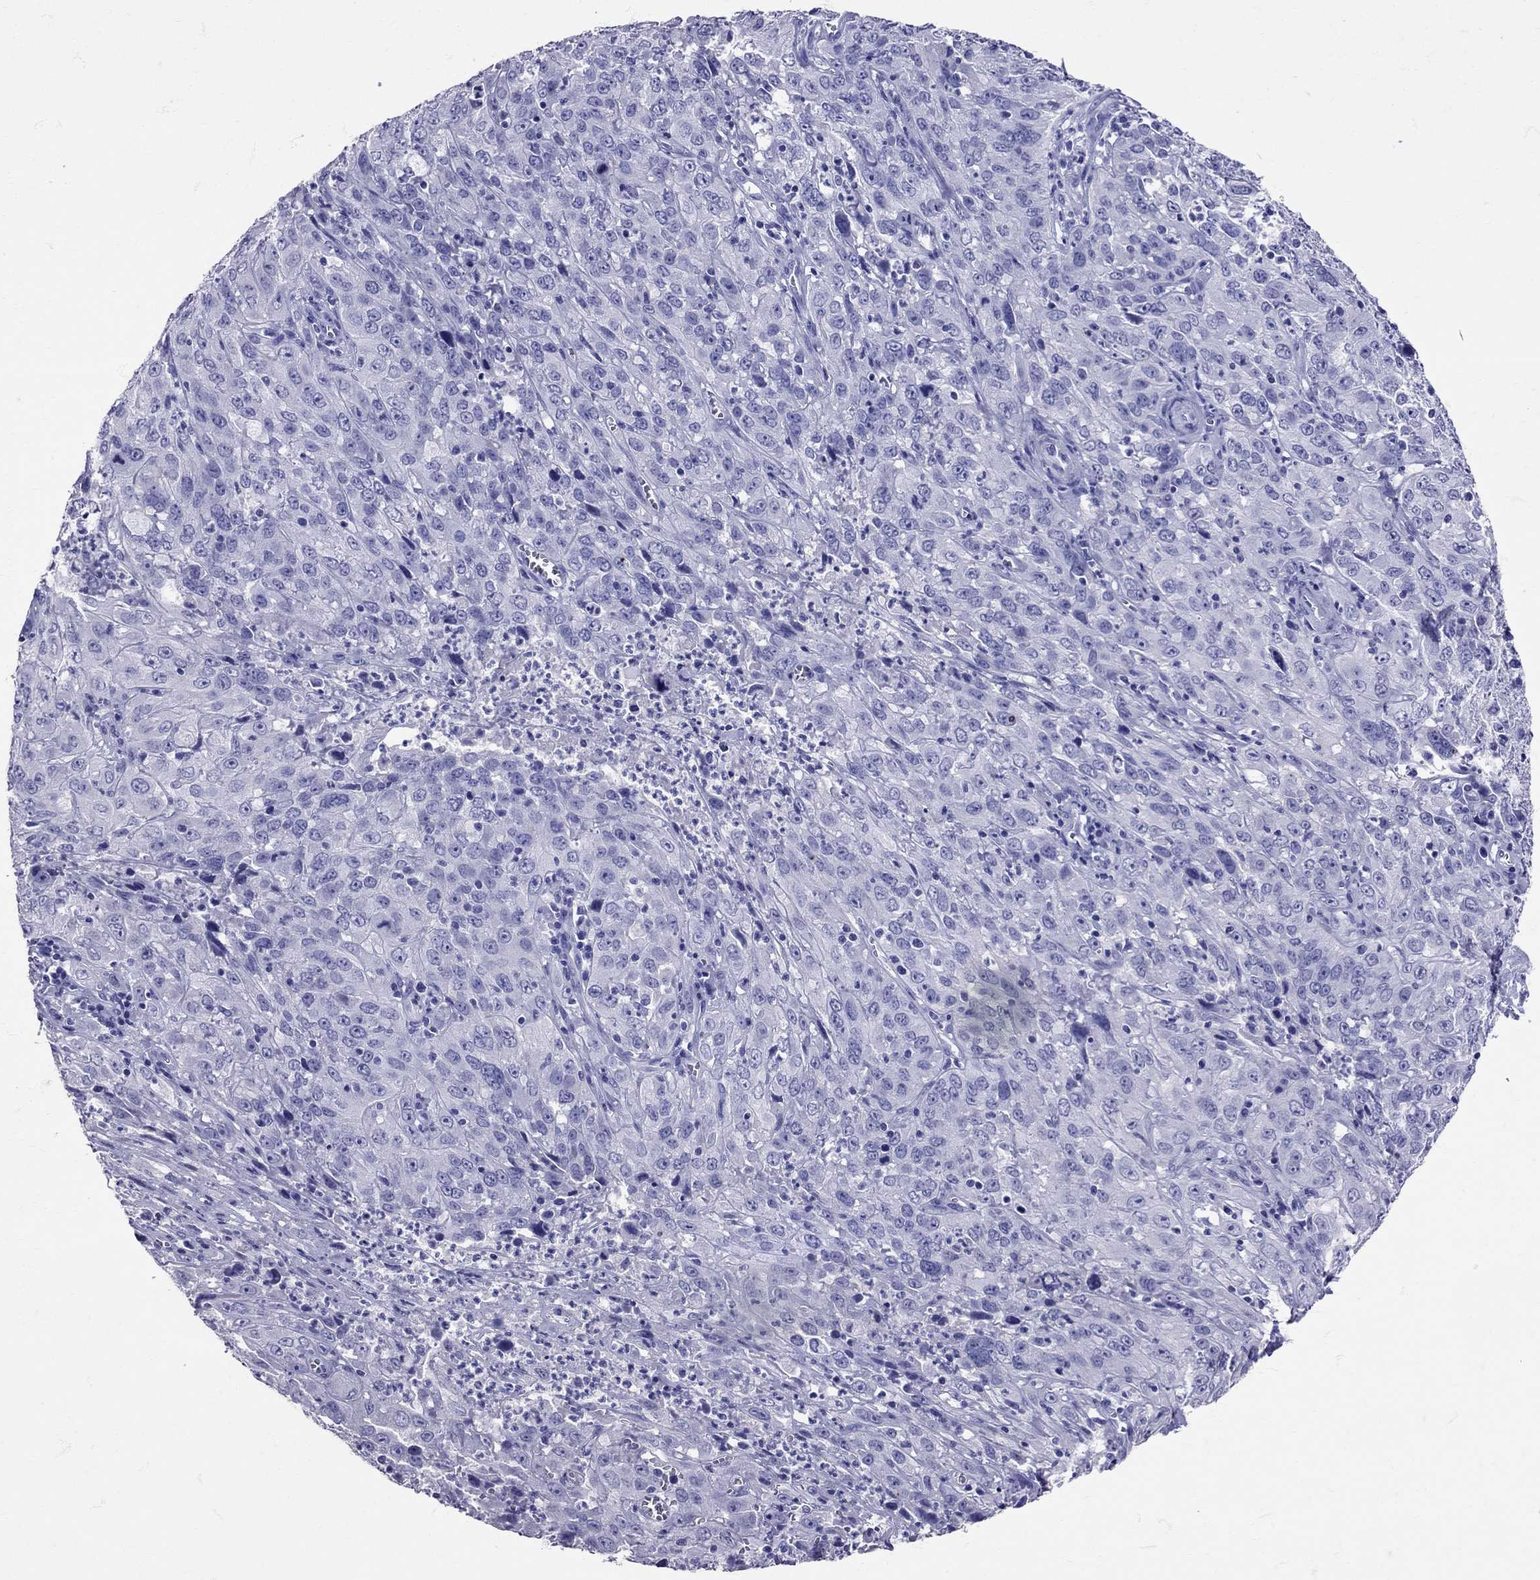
{"staining": {"intensity": "negative", "quantity": "none", "location": "none"}, "tissue": "cervical cancer", "cell_type": "Tumor cells", "image_type": "cancer", "snomed": [{"axis": "morphology", "description": "Squamous cell carcinoma, NOS"}, {"axis": "topography", "description": "Cervix"}], "caption": "IHC micrograph of neoplastic tissue: human cervical squamous cell carcinoma stained with DAB exhibits no significant protein staining in tumor cells. (Brightfield microscopy of DAB immunohistochemistry (IHC) at high magnification).", "gene": "AVP", "patient": {"sex": "female", "age": 32}}